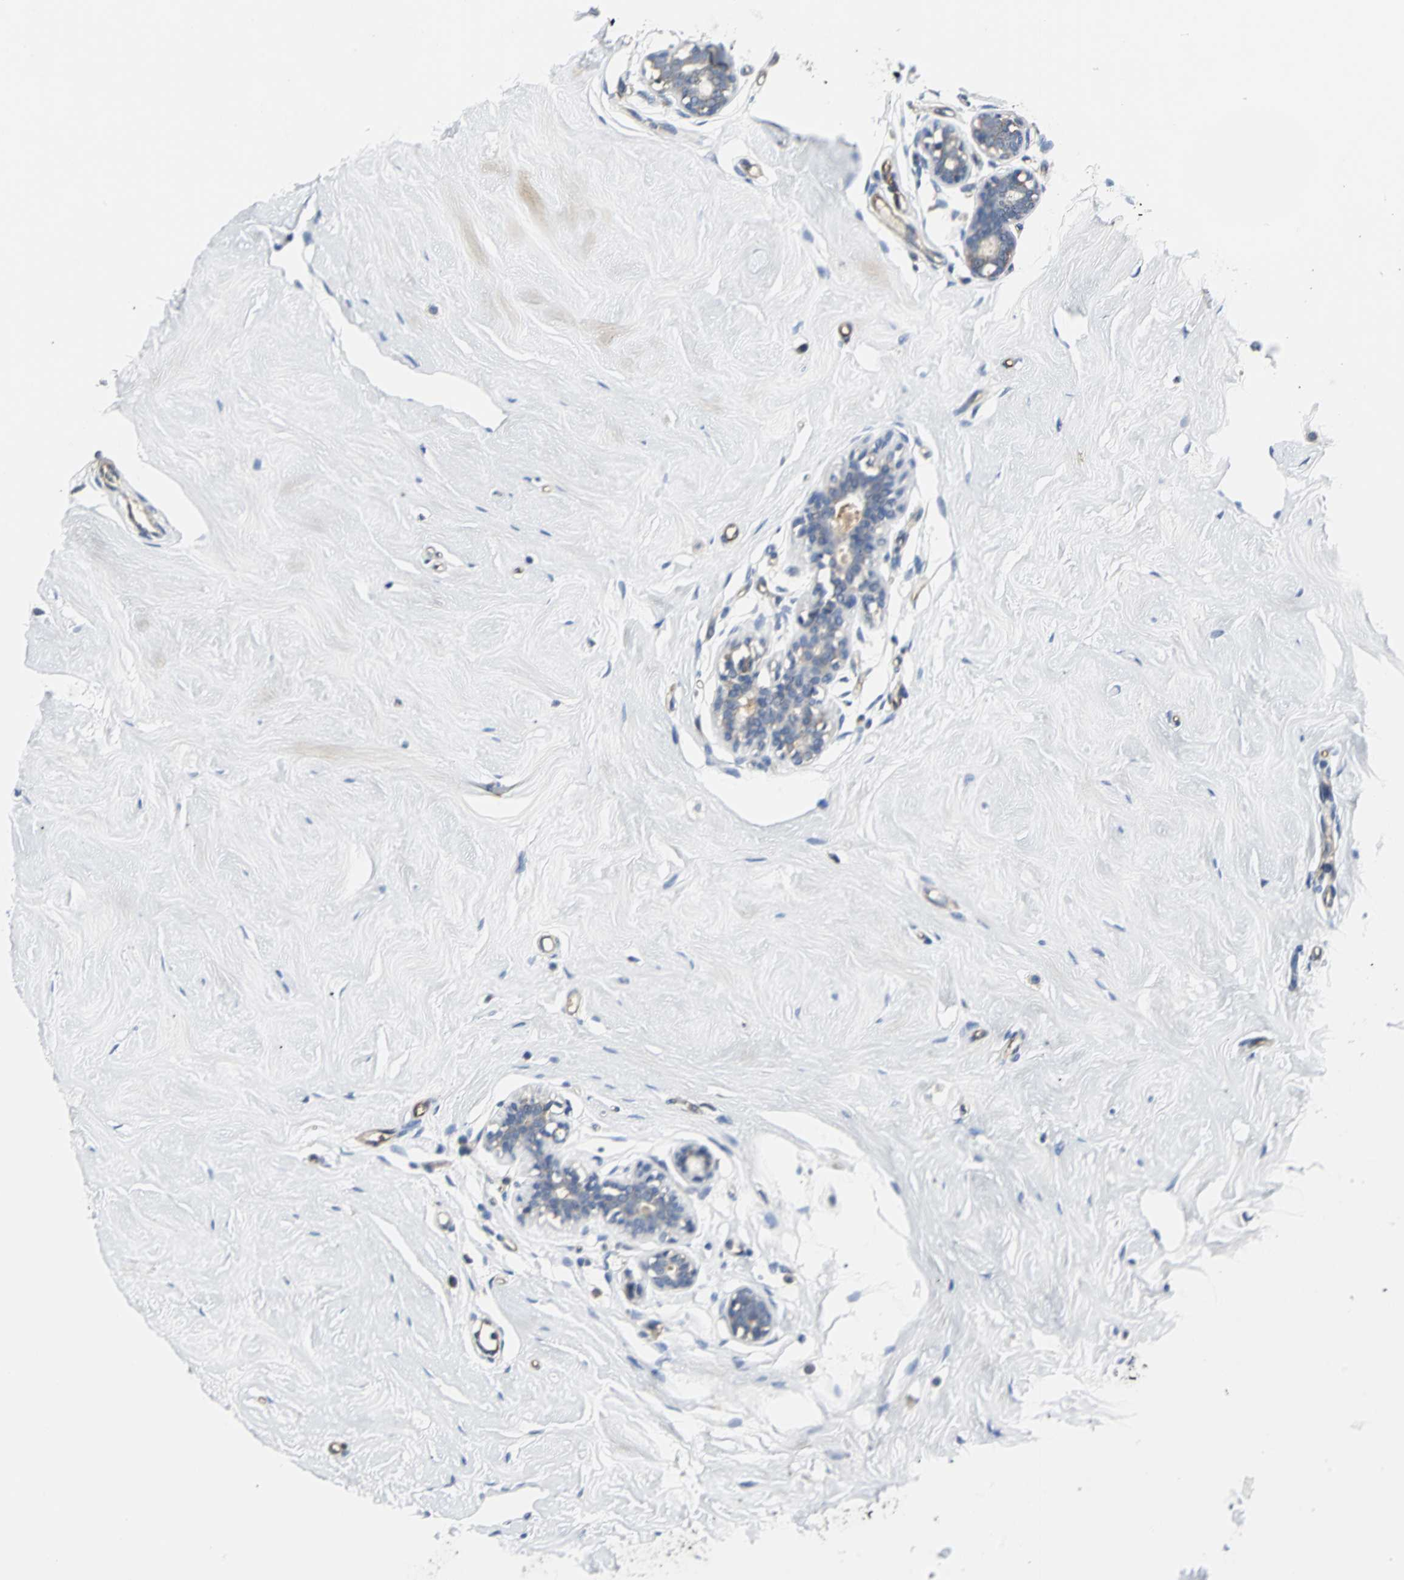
{"staining": {"intensity": "negative", "quantity": "none", "location": "none"}, "tissue": "breast", "cell_type": "Adipocytes", "image_type": "normal", "snomed": [{"axis": "morphology", "description": "Normal tissue, NOS"}, {"axis": "topography", "description": "Breast"}], "caption": "Breast was stained to show a protein in brown. There is no significant staining in adipocytes. Brightfield microscopy of IHC stained with DAB (brown) and hematoxylin (blue), captured at high magnification.", "gene": "CHRNB1", "patient": {"sex": "female", "age": 23}}